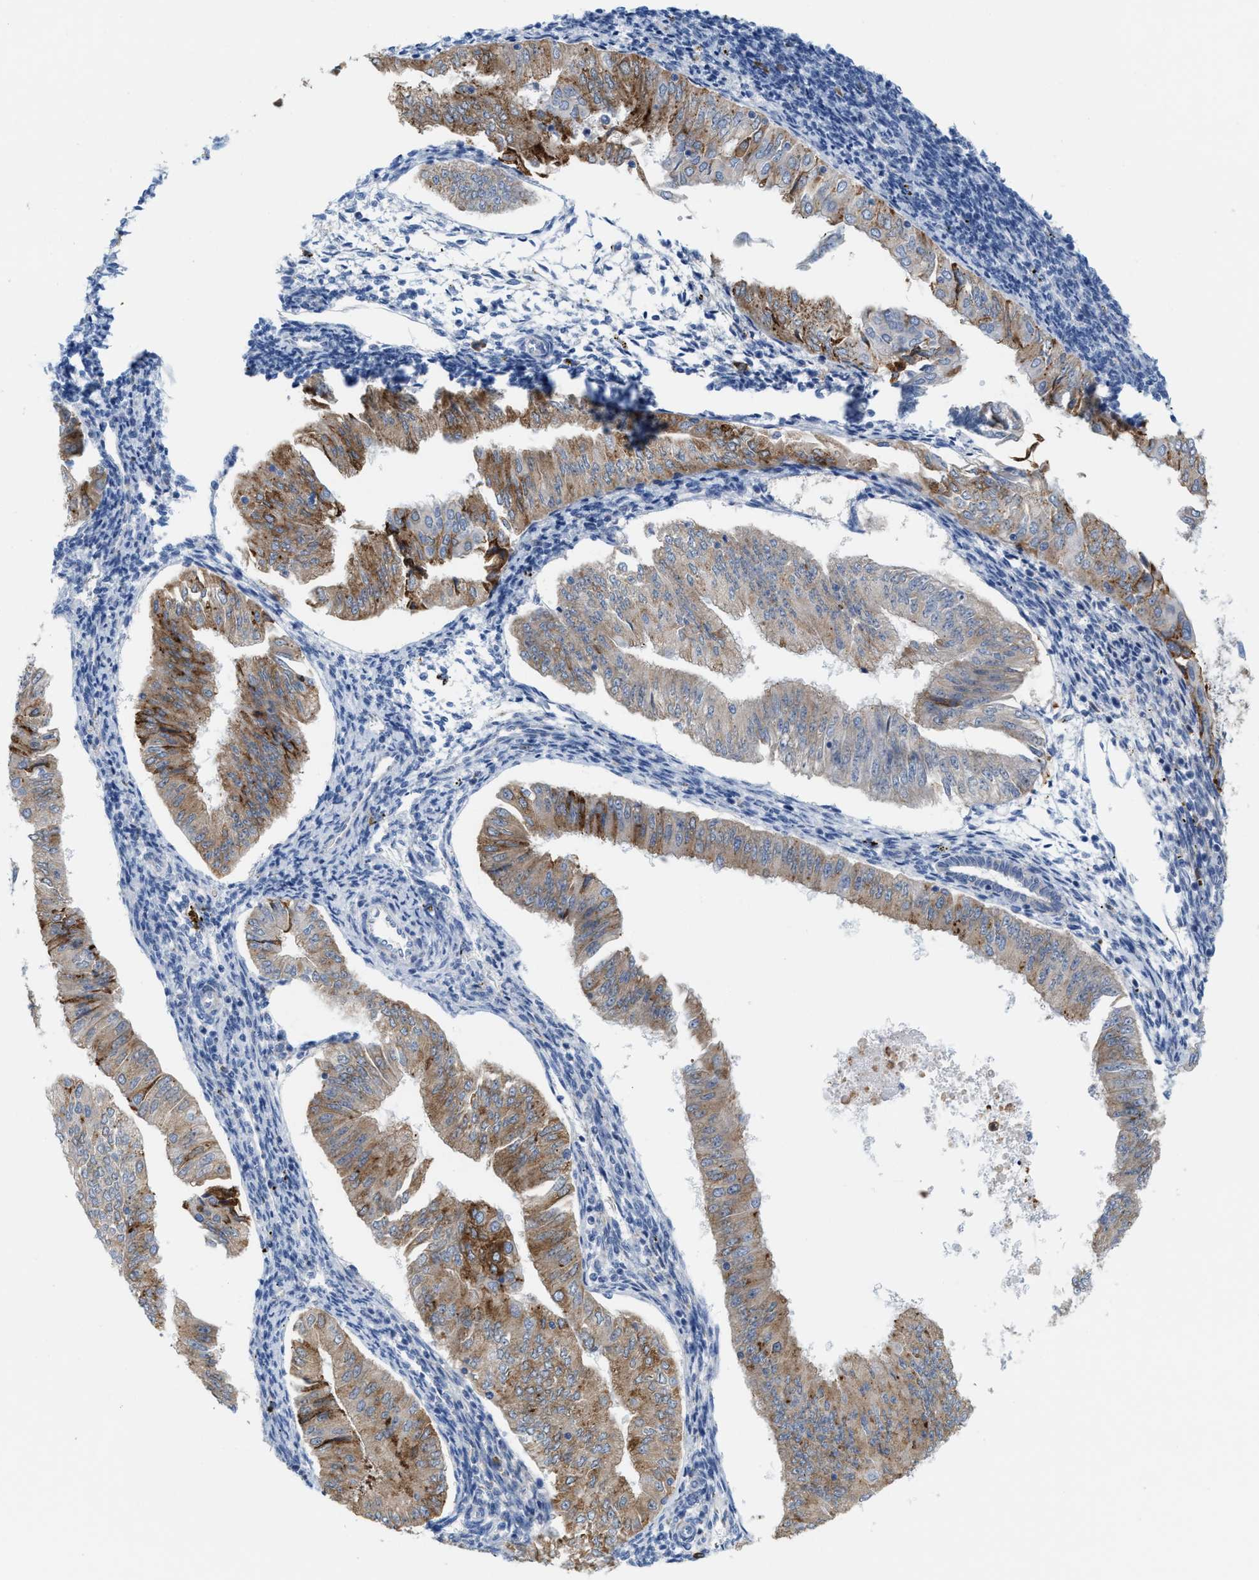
{"staining": {"intensity": "moderate", "quantity": ">75%", "location": "cytoplasmic/membranous"}, "tissue": "endometrial cancer", "cell_type": "Tumor cells", "image_type": "cancer", "snomed": [{"axis": "morphology", "description": "Normal tissue, NOS"}, {"axis": "morphology", "description": "Adenocarcinoma, NOS"}, {"axis": "topography", "description": "Endometrium"}], "caption": "Protein staining of endometrial cancer (adenocarcinoma) tissue shows moderate cytoplasmic/membranous expression in about >75% of tumor cells.", "gene": "KIFC3", "patient": {"sex": "female", "age": 53}}